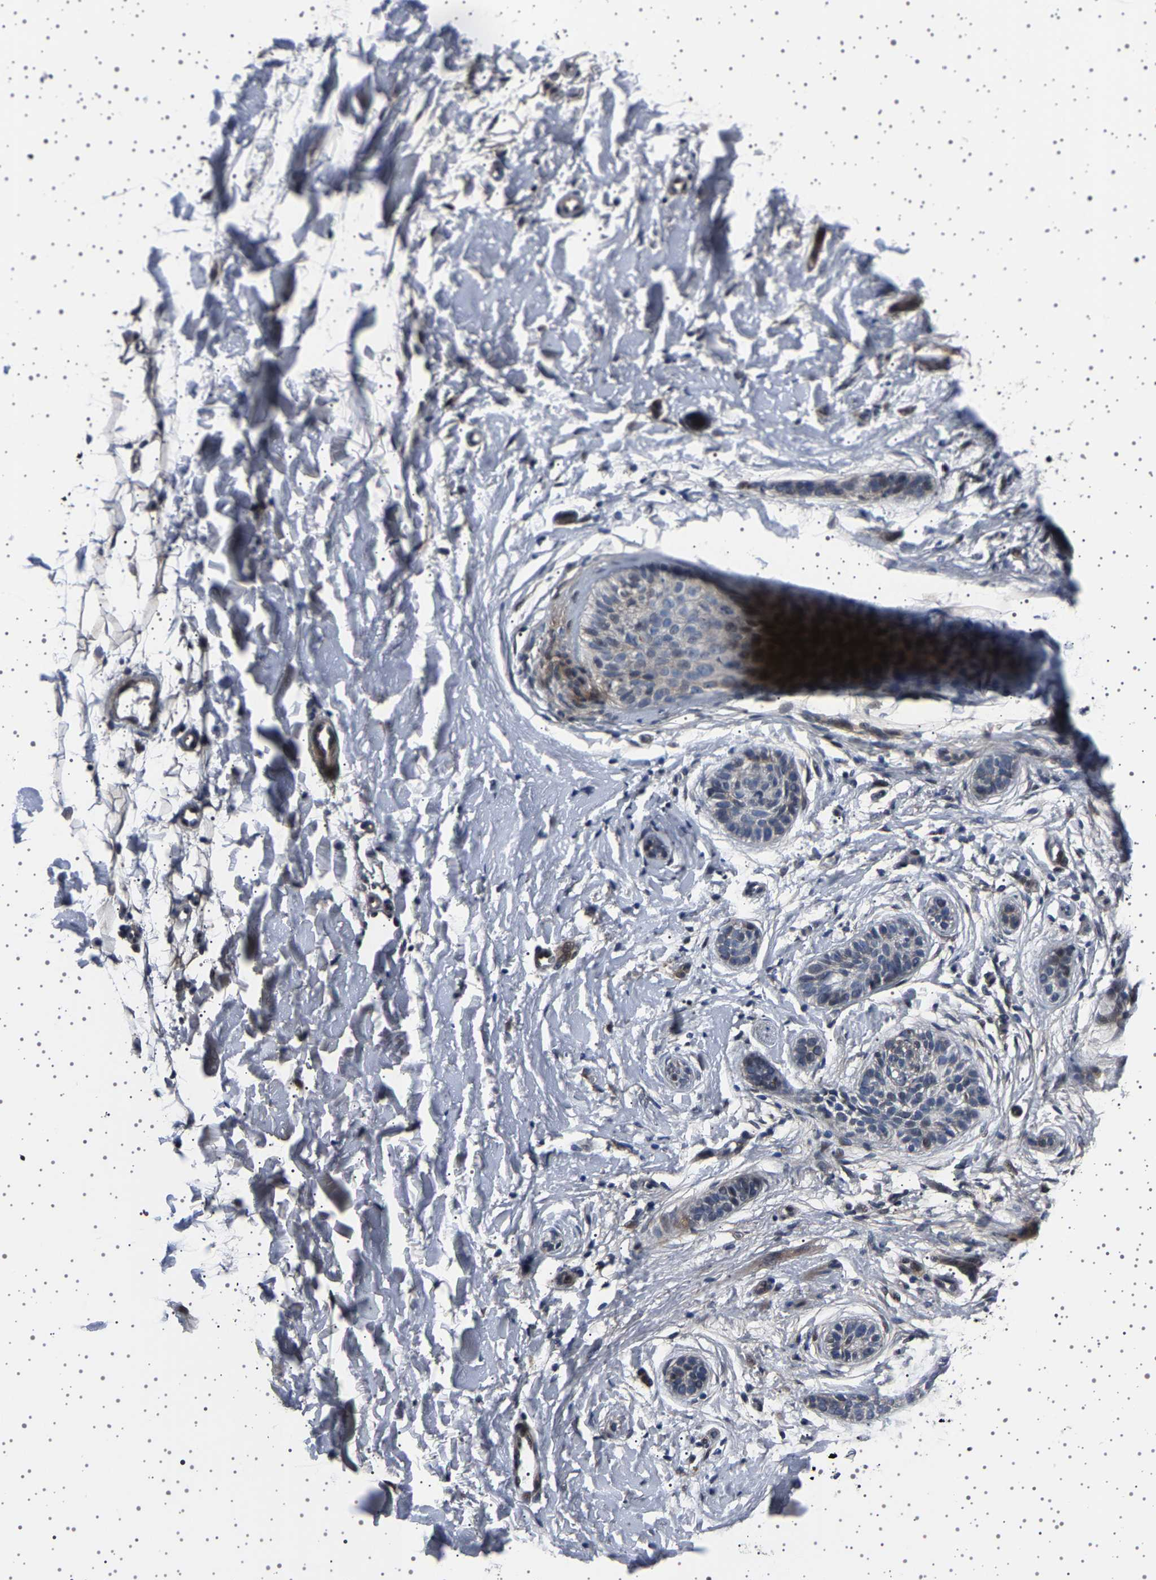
{"staining": {"intensity": "negative", "quantity": "none", "location": "none"}, "tissue": "skin cancer", "cell_type": "Tumor cells", "image_type": "cancer", "snomed": [{"axis": "morphology", "description": "Normal tissue, NOS"}, {"axis": "morphology", "description": "Basal cell carcinoma"}, {"axis": "topography", "description": "Skin"}], "caption": "This is a micrograph of immunohistochemistry (IHC) staining of basal cell carcinoma (skin), which shows no staining in tumor cells.", "gene": "PAK5", "patient": {"sex": "male", "age": 63}}